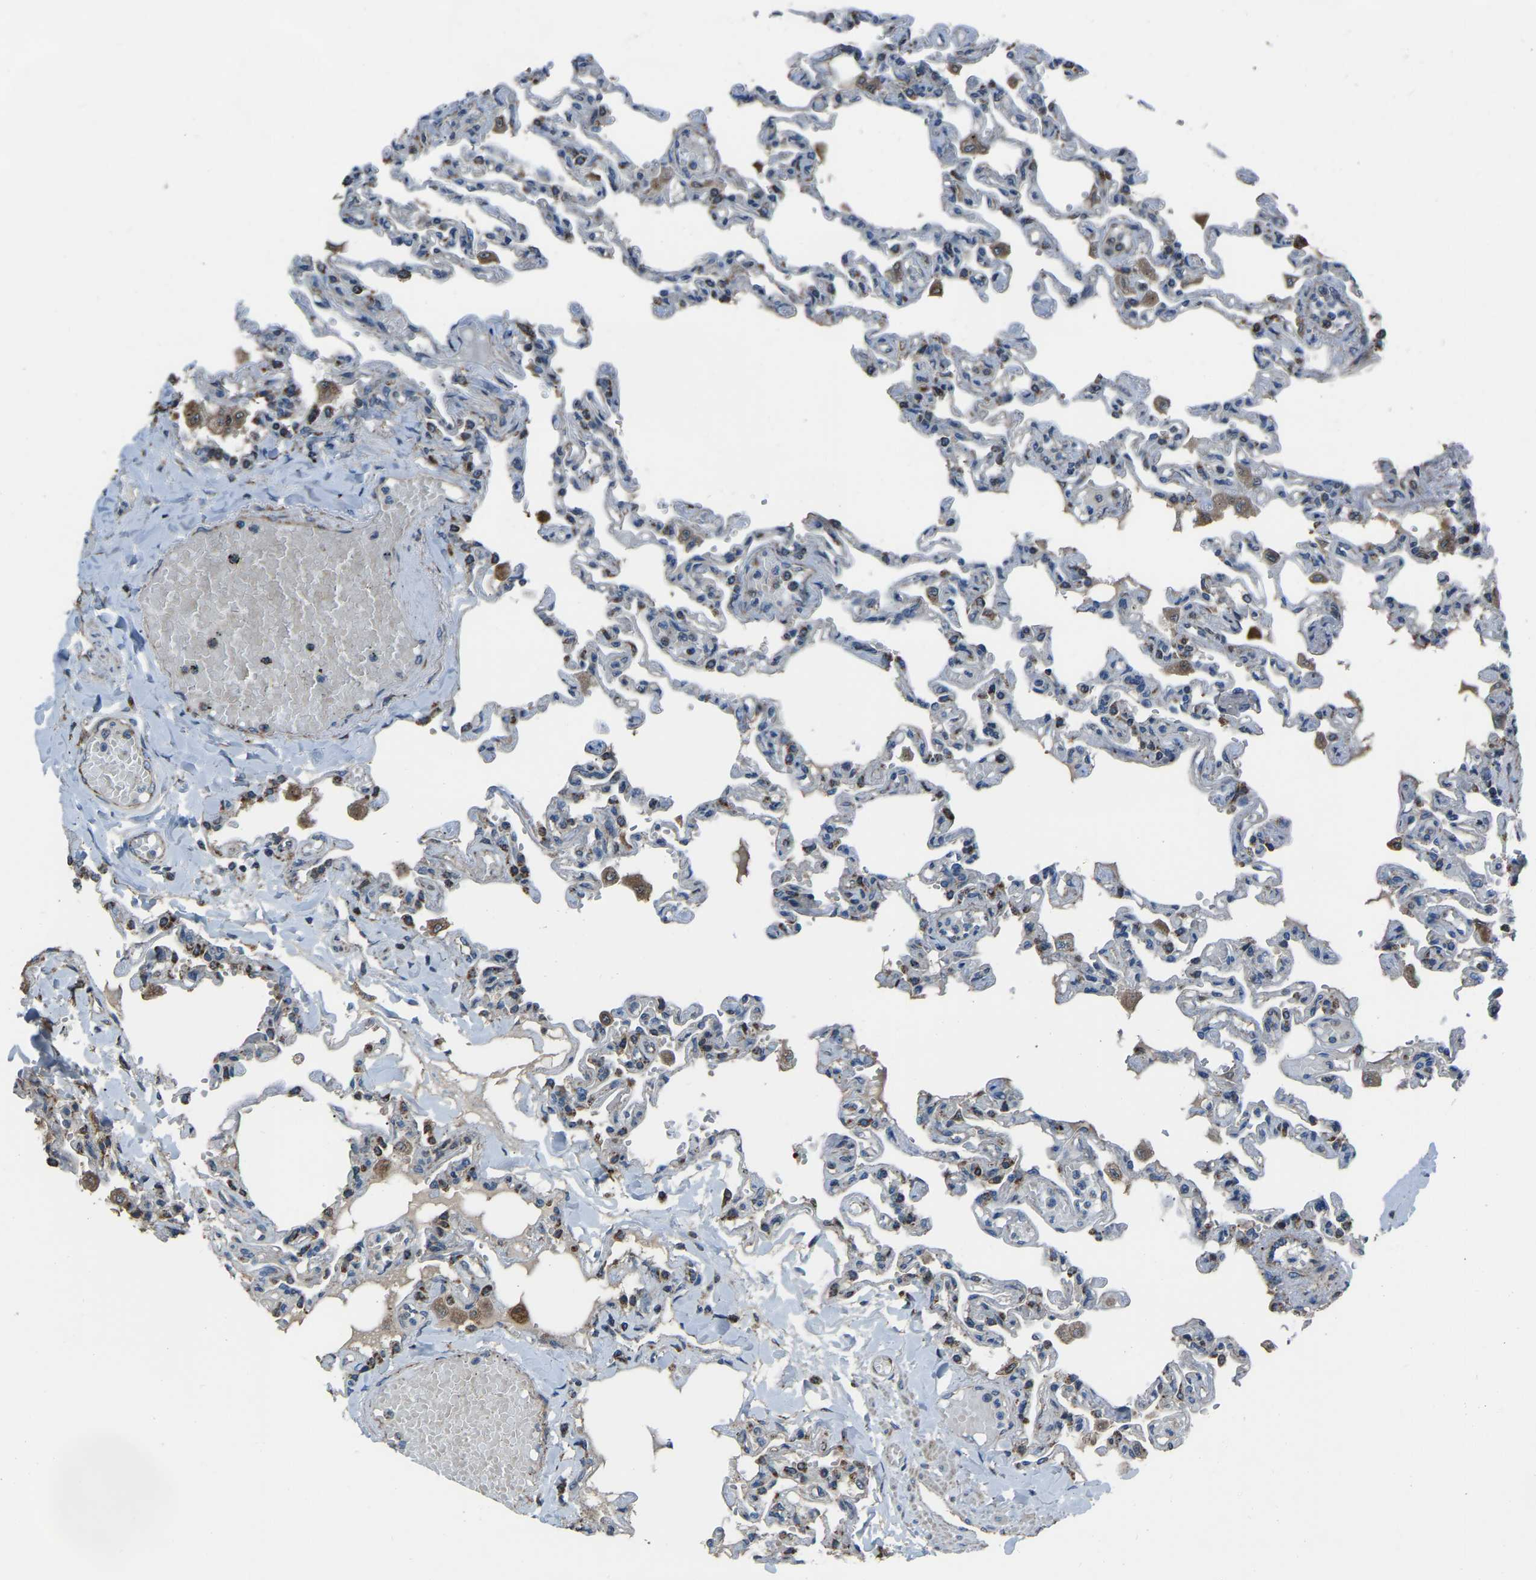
{"staining": {"intensity": "moderate", "quantity": "<25%", "location": "cytoplasmic/membranous"}, "tissue": "lung", "cell_type": "Alveolar cells", "image_type": "normal", "snomed": [{"axis": "morphology", "description": "Normal tissue, NOS"}, {"axis": "topography", "description": "Lung"}], "caption": "Immunohistochemistry (IHC) micrograph of unremarkable lung: lung stained using IHC exhibits low levels of moderate protein expression localized specifically in the cytoplasmic/membranous of alveolar cells, appearing as a cytoplasmic/membranous brown color.", "gene": "AKR1A1", "patient": {"sex": "male", "age": 21}}